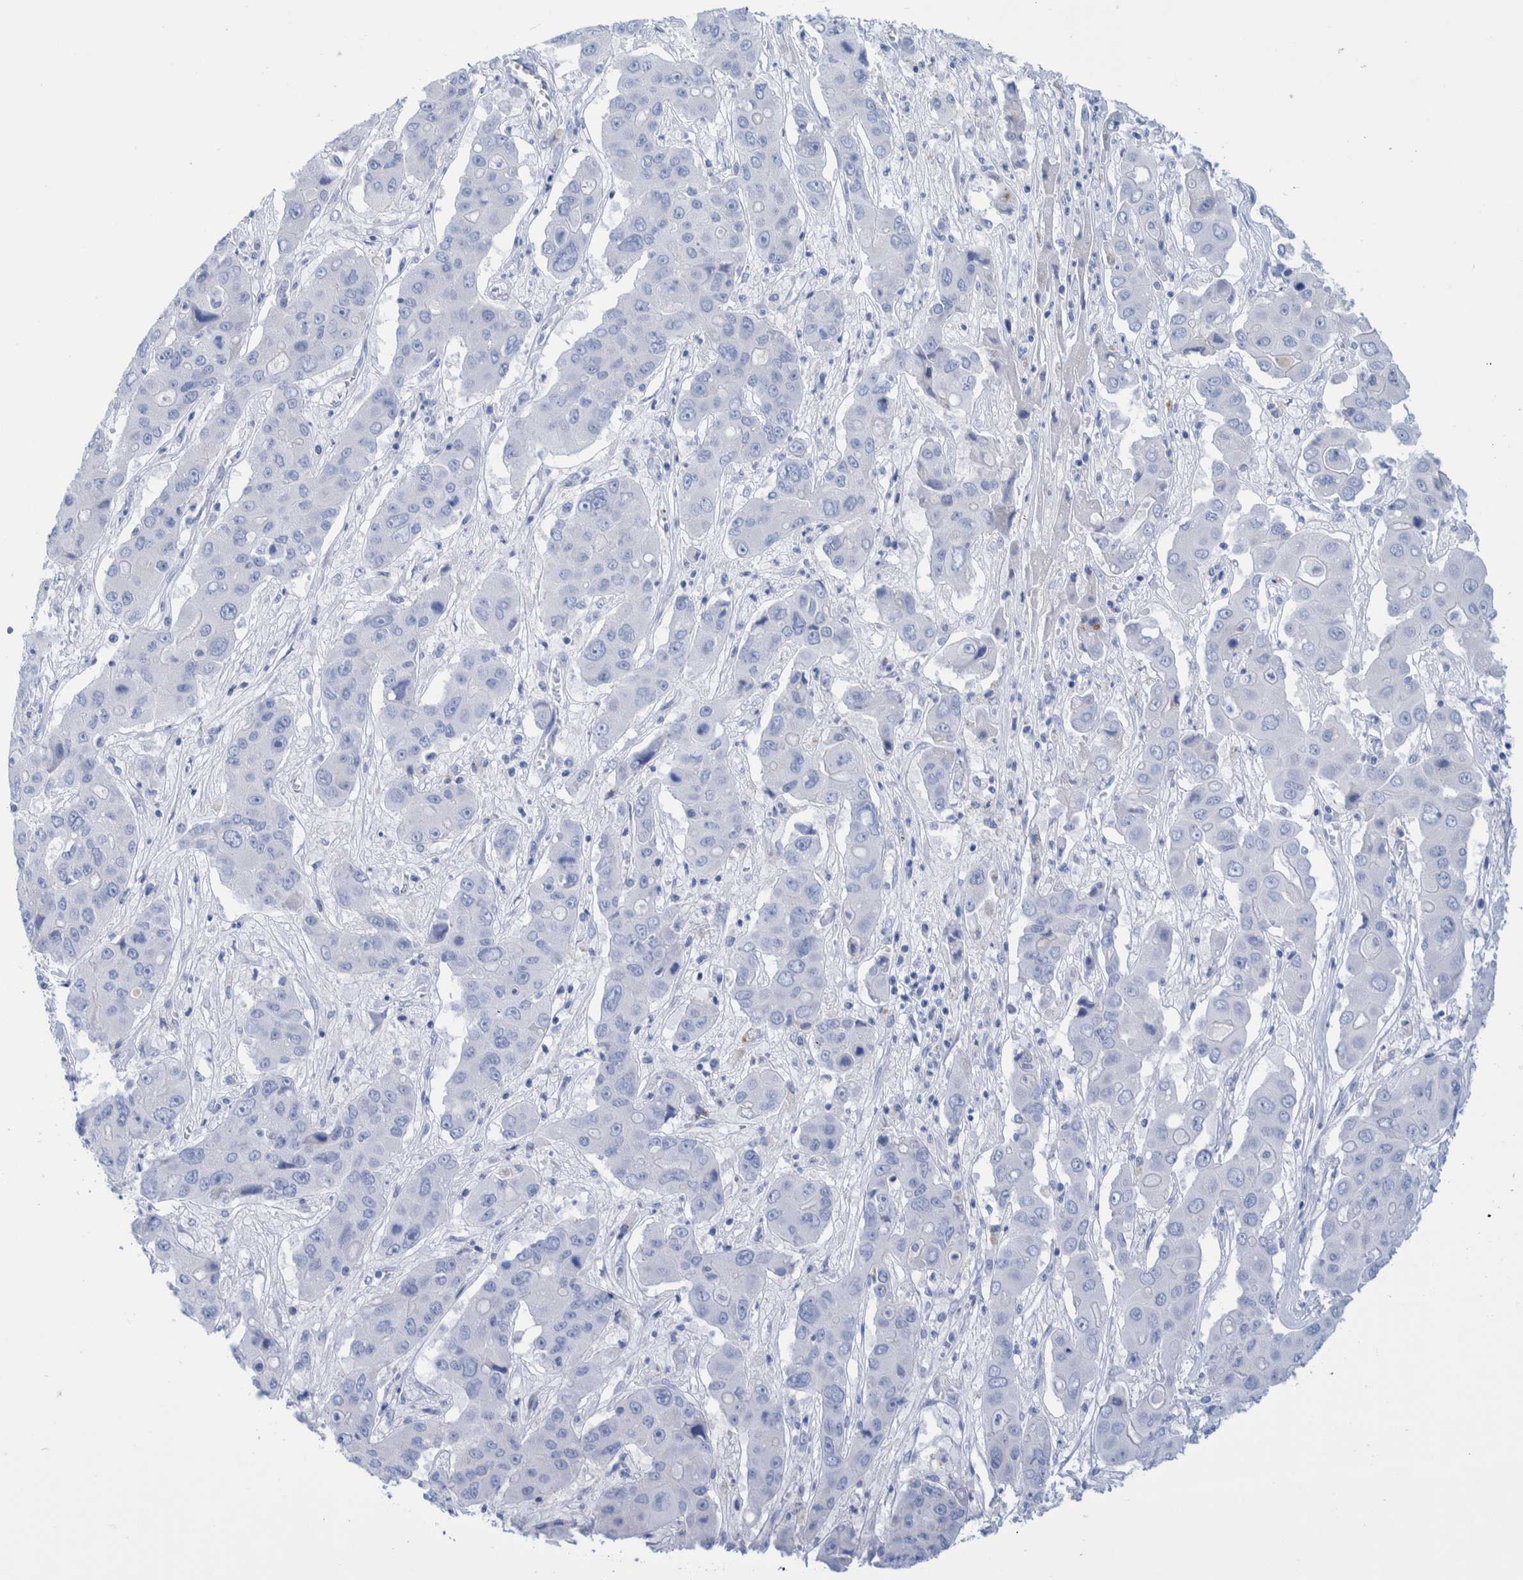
{"staining": {"intensity": "negative", "quantity": "none", "location": "none"}, "tissue": "liver cancer", "cell_type": "Tumor cells", "image_type": "cancer", "snomed": [{"axis": "morphology", "description": "Cholangiocarcinoma"}, {"axis": "topography", "description": "Liver"}], "caption": "Immunohistochemical staining of liver cholangiocarcinoma reveals no significant expression in tumor cells.", "gene": "PERP", "patient": {"sex": "male", "age": 67}}